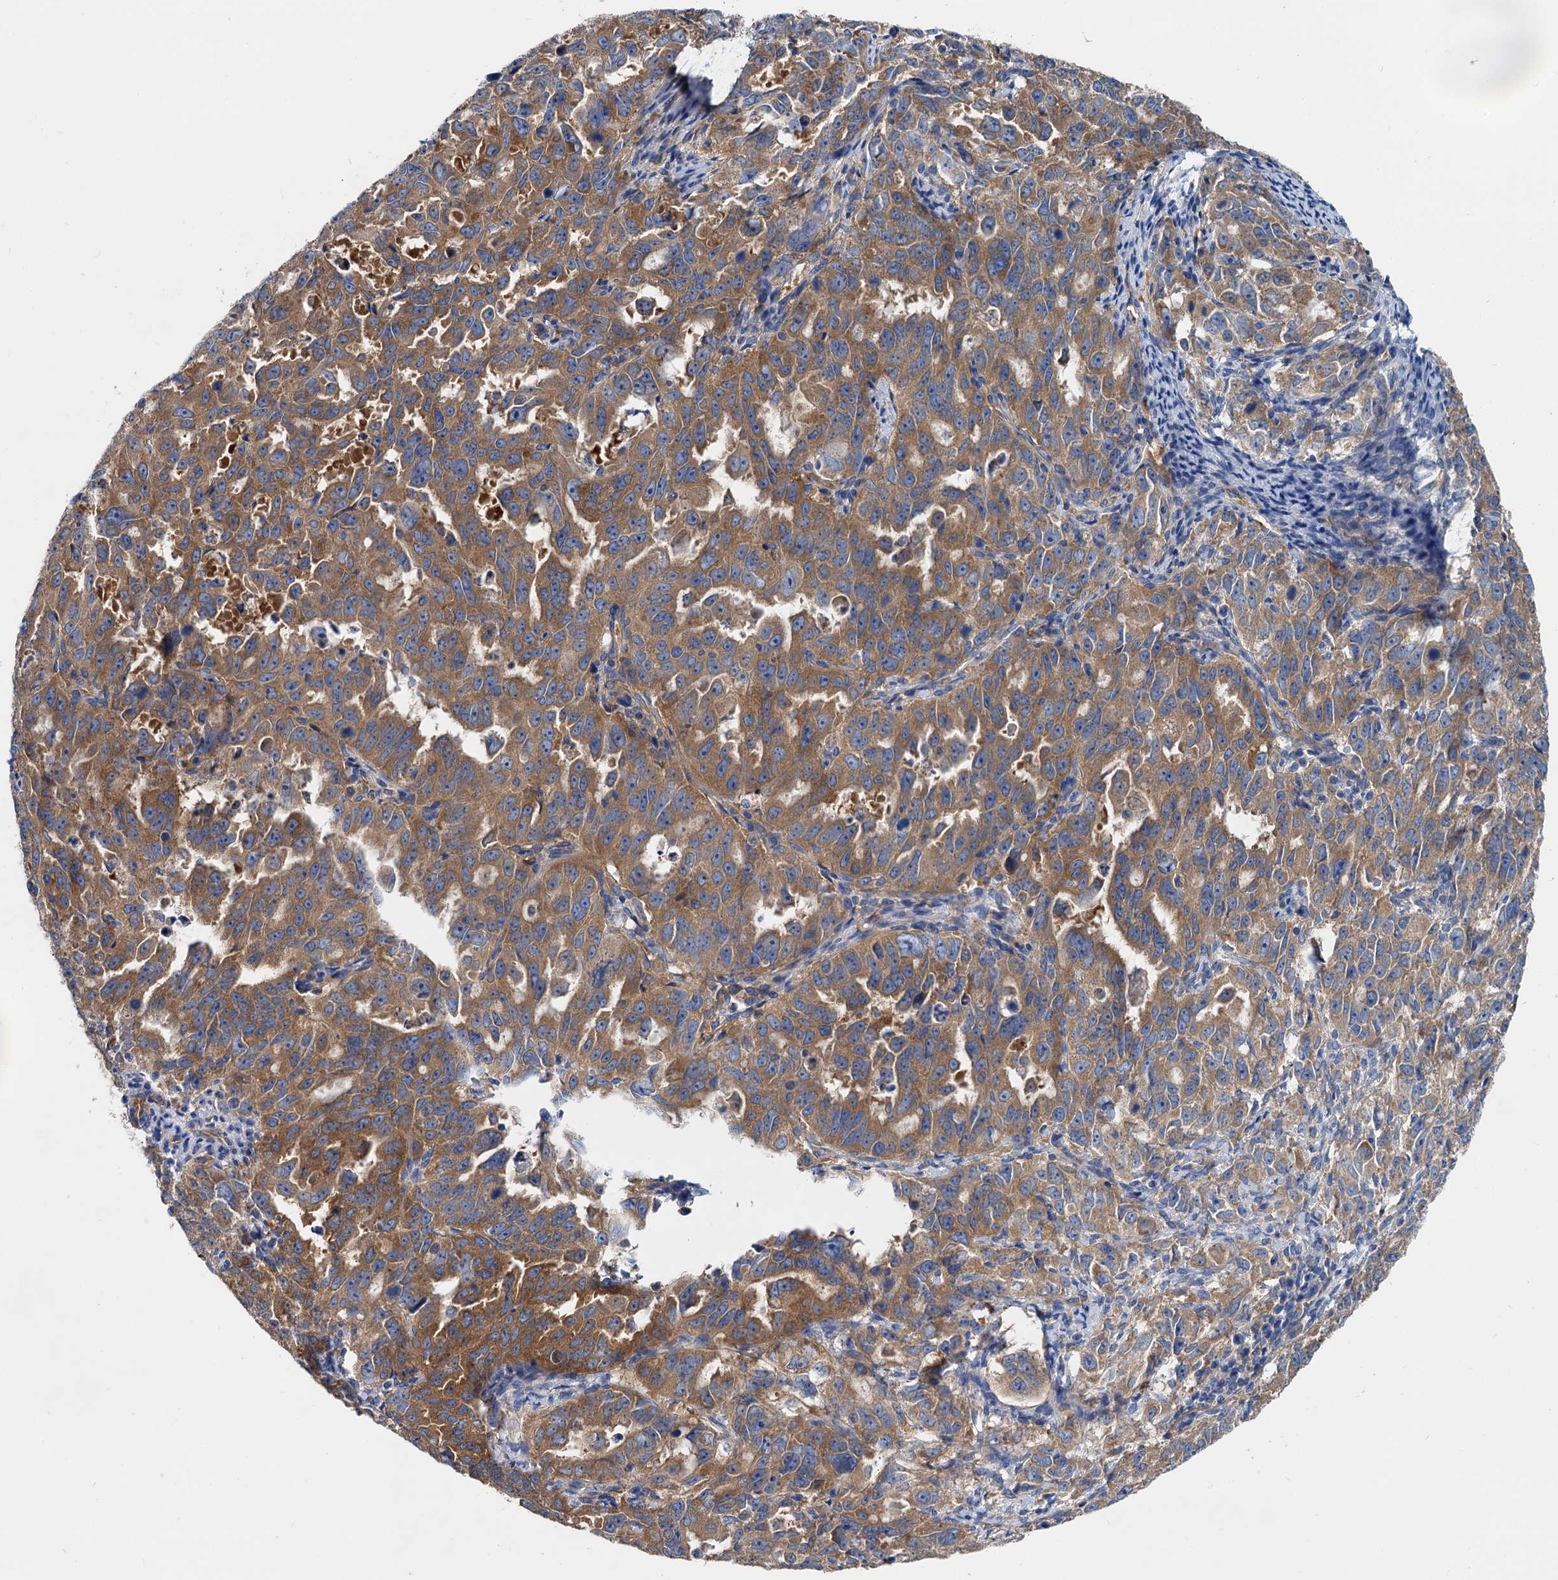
{"staining": {"intensity": "moderate", "quantity": ">75%", "location": "cytoplasmic/membranous"}, "tissue": "endometrial cancer", "cell_type": "Tumor cells", "image_type": "cancer", "snomed": [{"axis": "morphology", "description": "Adenocarcinoma, NOS"}, {"axis": "topography", "description": "Endometrium"}], "caption": "Protein analysis of endometrial cancer (adenocarcinoma) tissue demonstrates moderate cytoplasmic/membranous staining in approximately >75% of tumor cells. (Stains: DAB in brown, nuclei in blue, Microscopy: brightfield microscopy at high magnification).", "gene": "QARS1", "patient": {"sex": "female", "age": 65}}